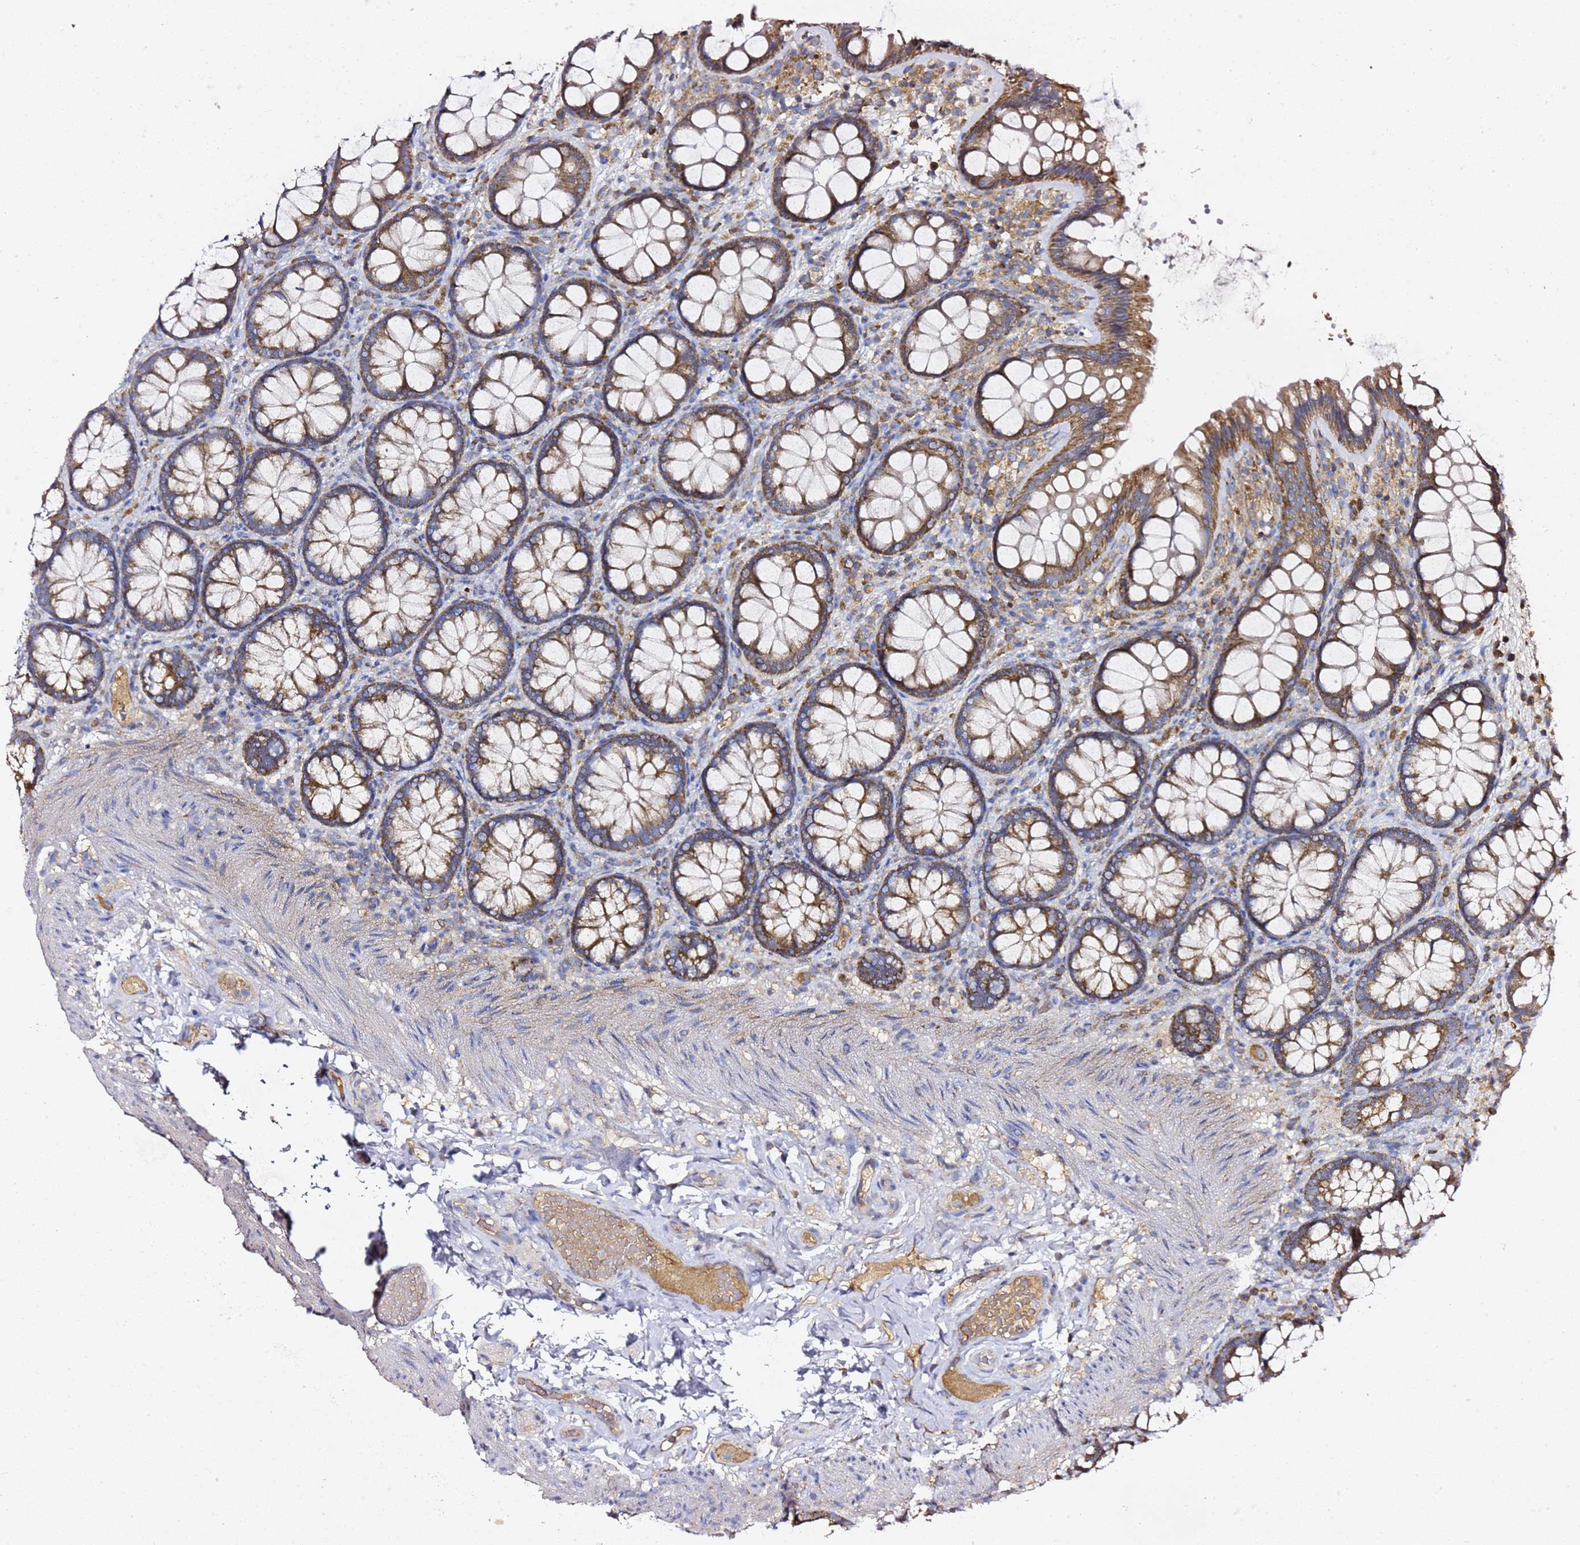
{"staining": {"intensity": "moderate", "quantity": ">75%", "location": "cytoplasmic/membranous"}, "tissue": "colon", "cell_type": "Endothelial cells", "image_type": "normal", "snomed": [{"axis": "morphology", "description": "Normal tissue, NOS"}, {"axis": "topography", "description": "Colon"}], "caption": "Immunohistochemistry (IHC) (DAB (3,3'-diaminobenzidine)) staining of benign colon demonstrates moderate cytoplasmic/membranous protein staining in about >75% of endothelial cells.", "gene": "C19orf12", "patient": {"sex": "male", "age": 46}}